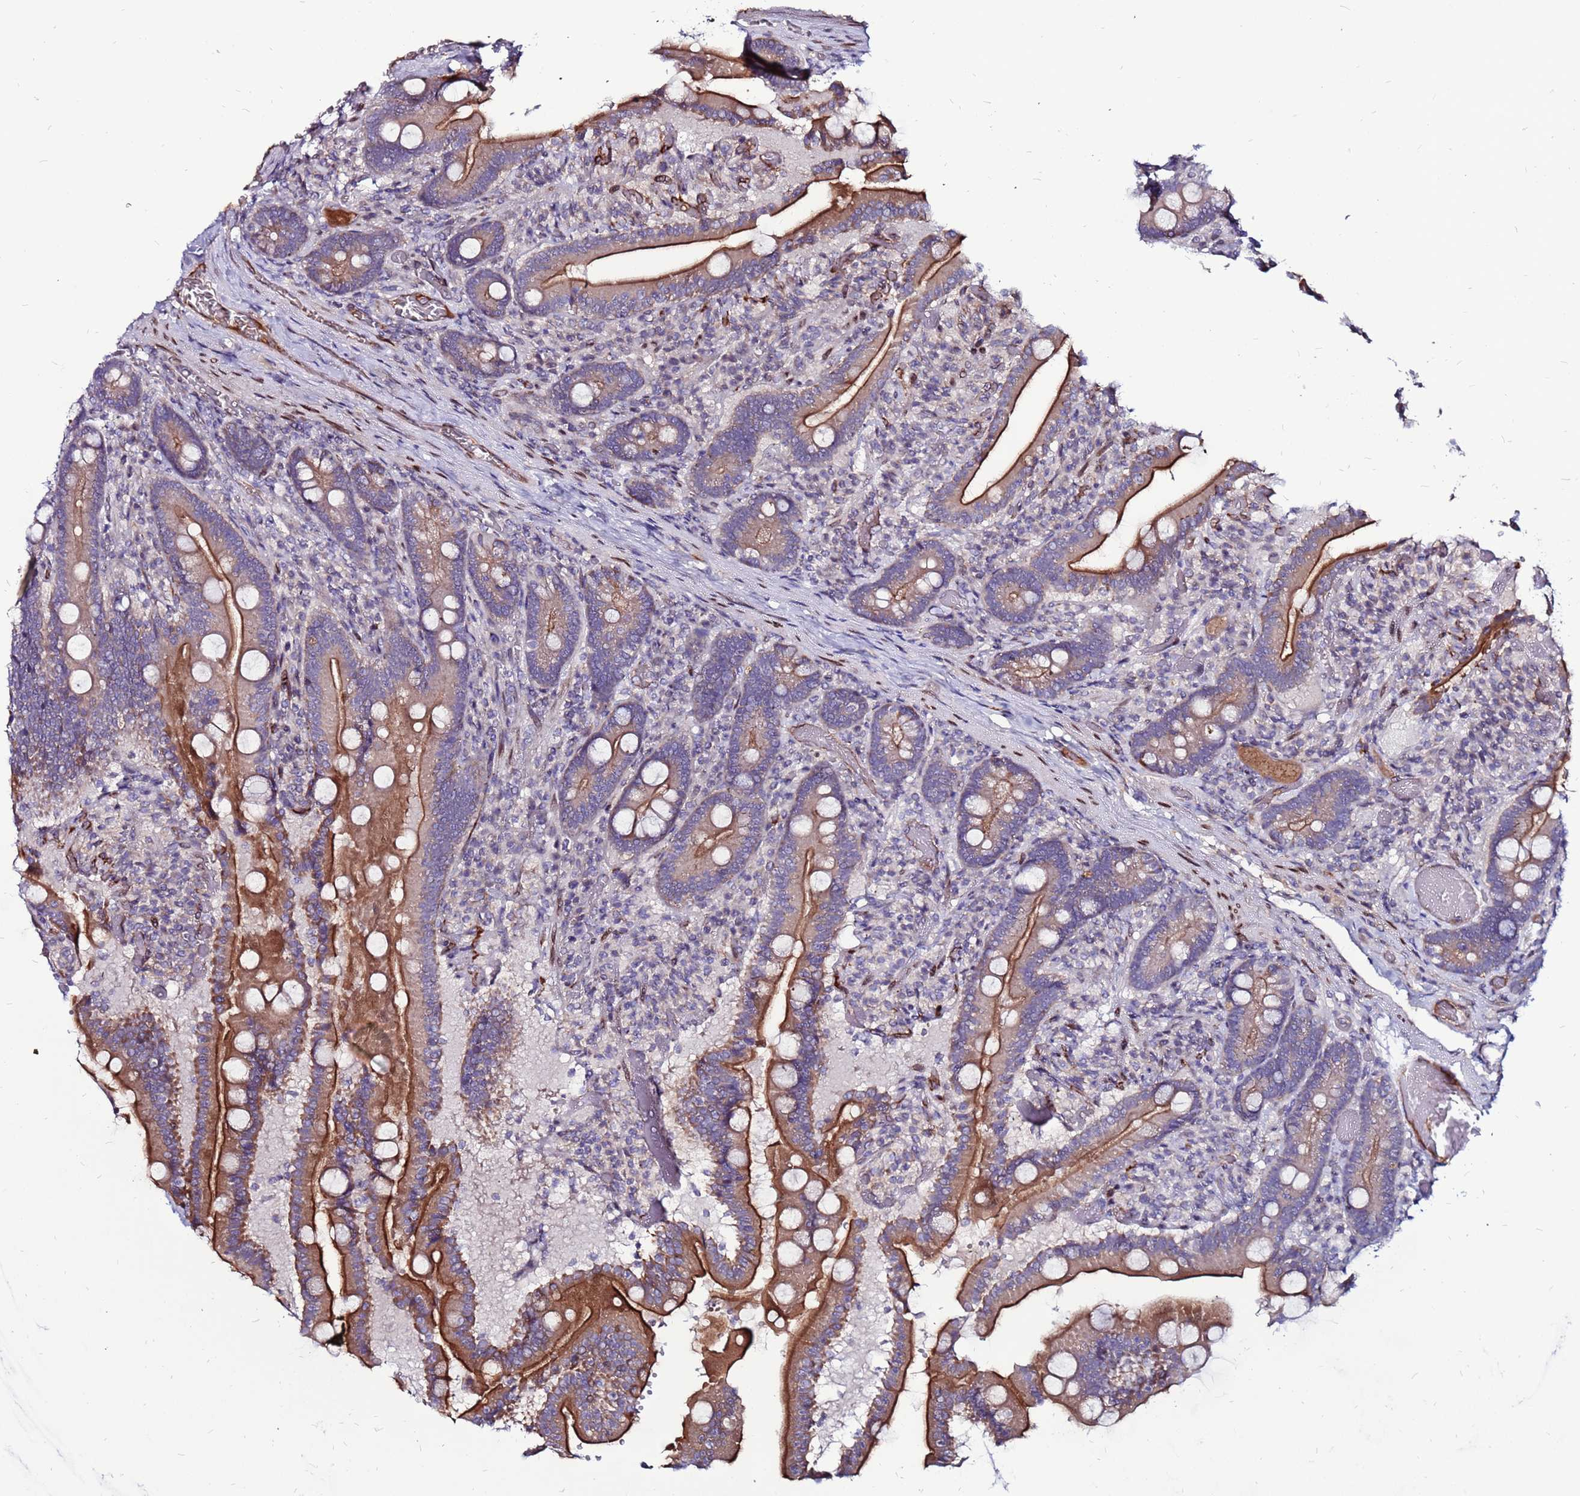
{"staining": {"intensity": "moderate", "quantity": "25%-75%", "location": "cytoplasmic/membranous"}, "tissue": "duodenum", "cell_type": "Glandular cells", "image_type": "normal", "snomed": [{"axis": "morphology", "description": "Normal tissue, NOS"}, {"axis": "topography", "description": "Duodenum"}], "caption": "Protein analysis of normal duodenum exhibits moderate cytoplasmic/membranous positivity in approximately 25%-75% of glandular cells. The staining was performed using DAB to visualize the protein expression in brown, while the nuclei were stained in blue with hematoxylin (Magnification: 20x).", "gene": "CCDC71", "patient": {"sex": "female", "age": 62}}